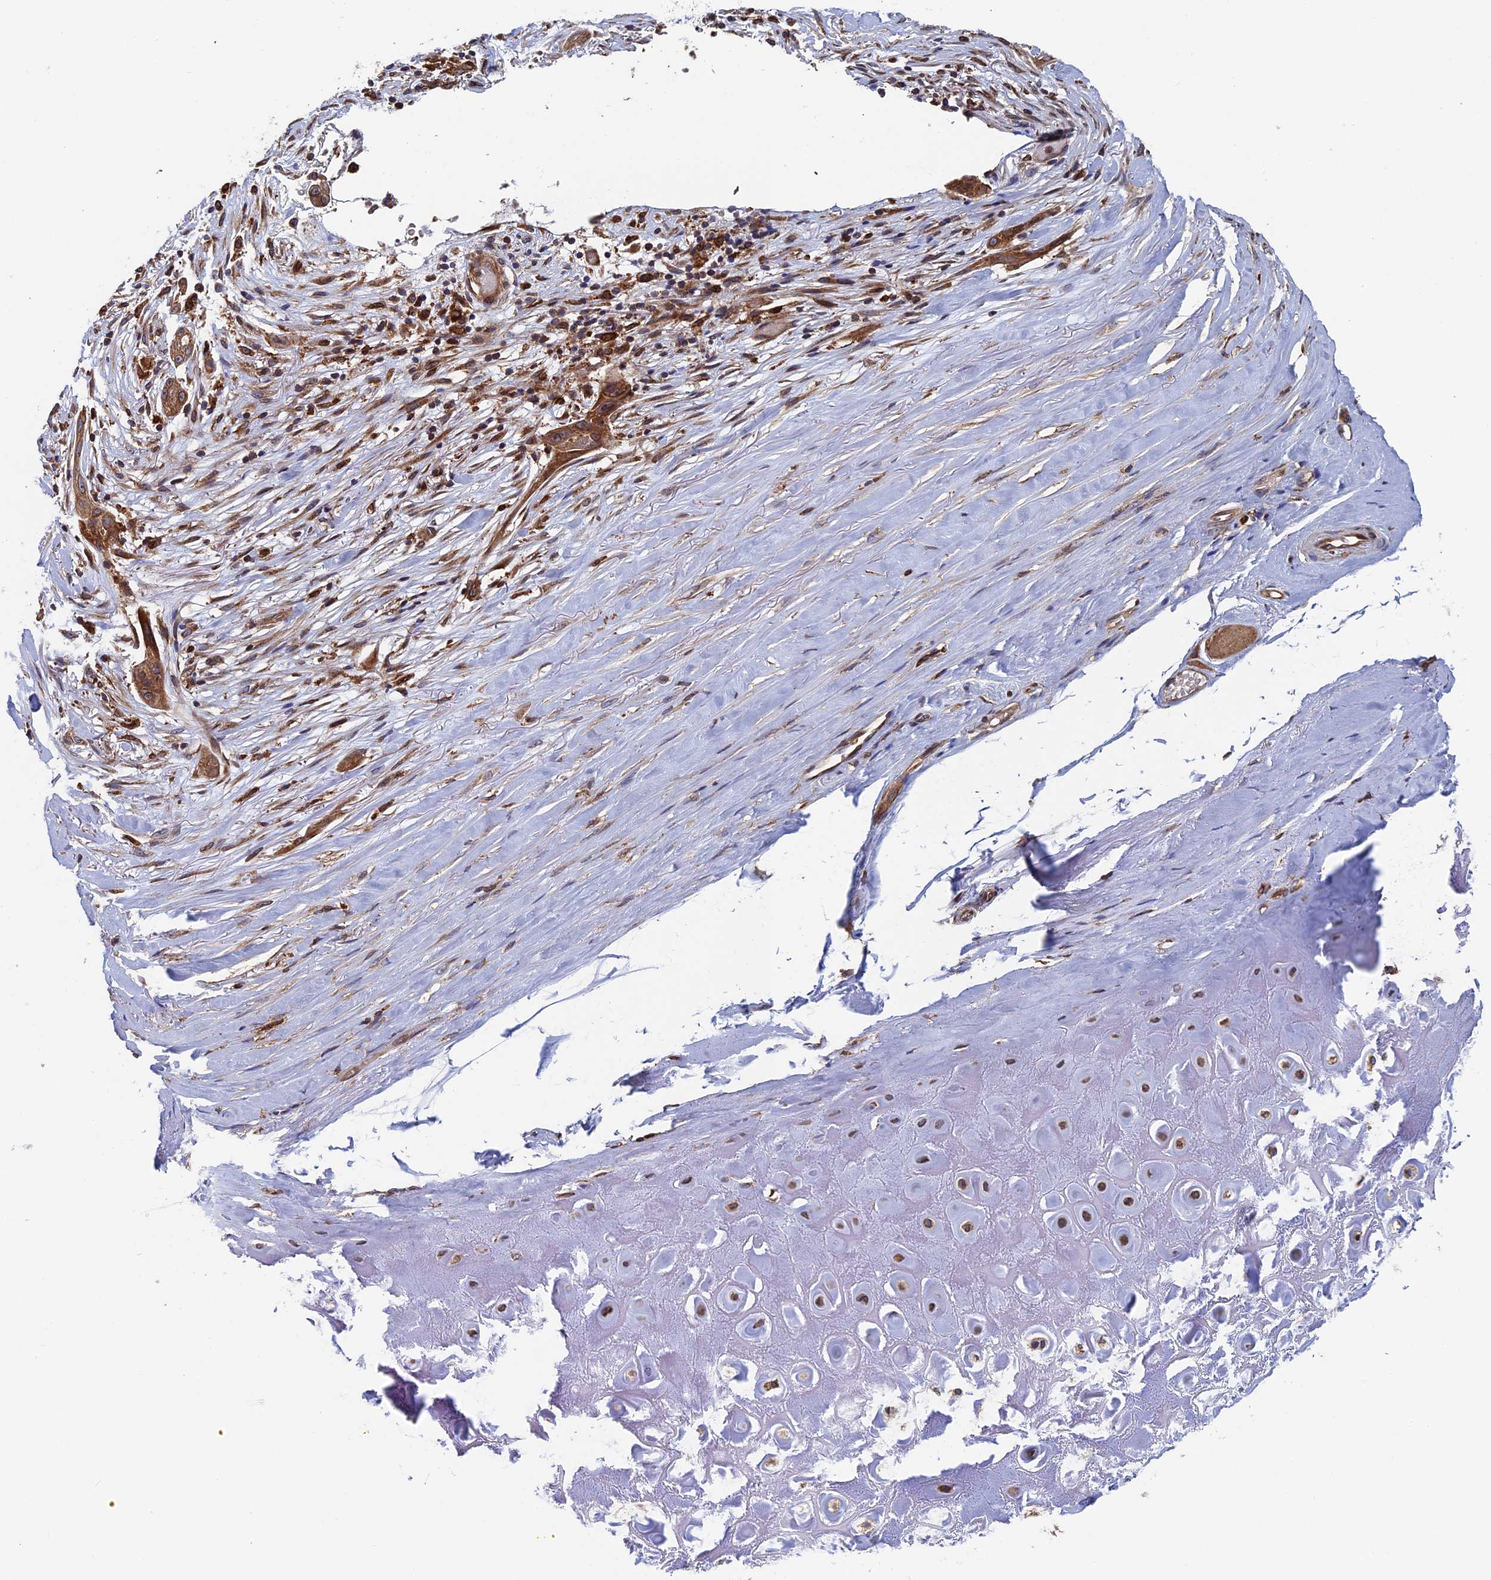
{"staining": {"intensity": "negative", "quantity": "none", "location": "none"}, "tissue": "adipose tissue", "cell_type": "Adipocytes", "image_type": "normal", "snomed": [{"axis": "morphology", "description": "Normal tissue, NOS"}, {"axis": "morphology", "description": "Basal cell carcinoma"}, {"axis": "topography", "description": "Skin"}], "caption": "Immunohistochemistry histopathology image of normal human adipose tissue stained for a protein (brown), which reveals no expression in adipocytes.", "gene": "RPUSD1", "patient": {"sex": "female", "age": 89}}